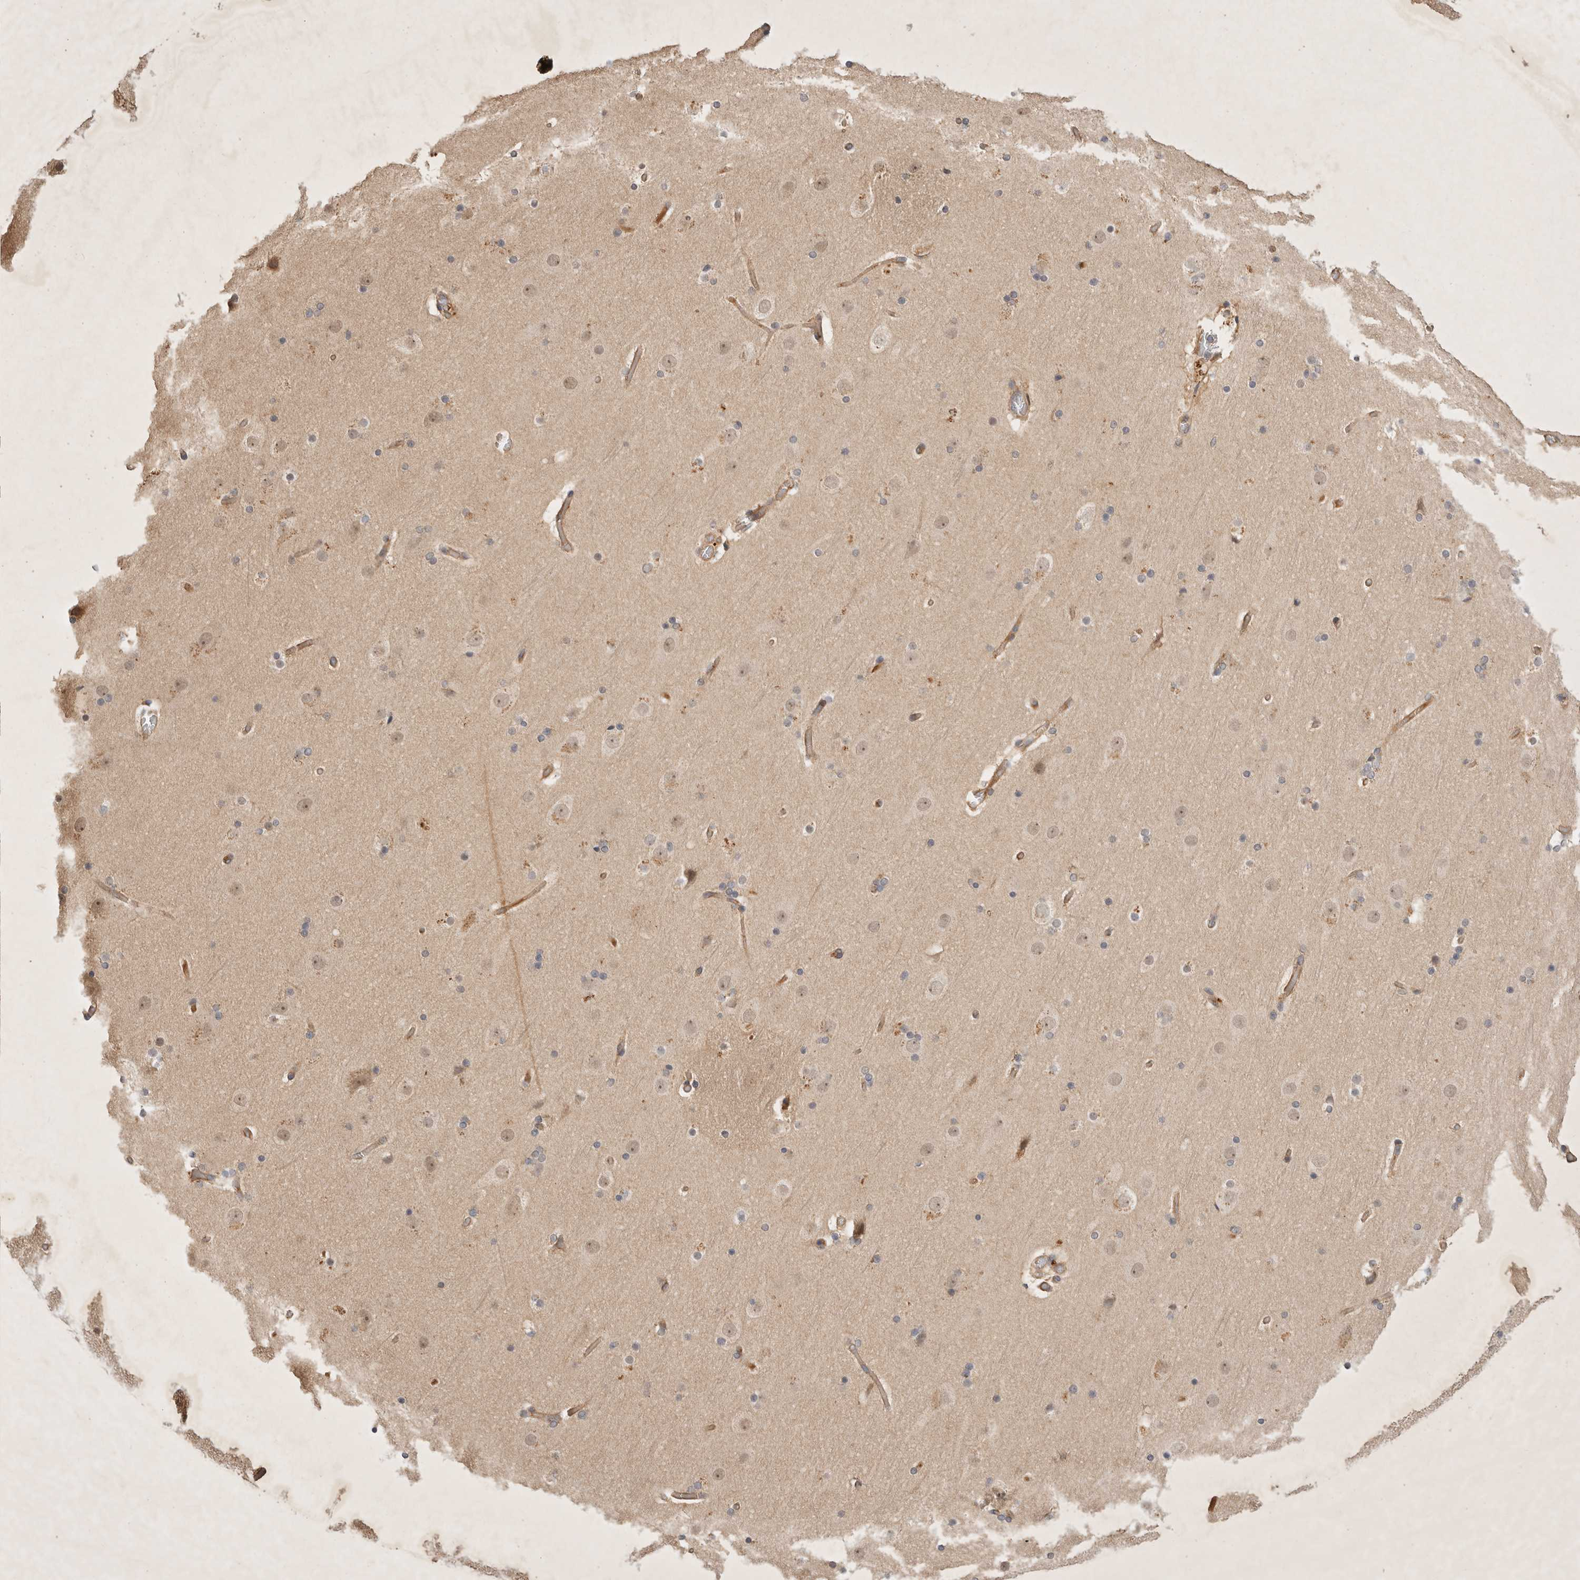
{"staining": {"intensity": "moderate", "quantity": "25%-75%", "location": "cytoplasmic/membranous"}, "tissue": "cerebral cortex", "cell_type": "Endothelial cells", "image_type": "normal", "snomed": [{"axis": "morphology", "description": "Normal tissue, NOS"}, {"axis": "topography", "description": "Cerebral cortex"}], "caption": "Immunohistochemical staining of unremarkable cerebral cortex displays medium levels of moderate cytoplasmic/membranous expression in about 25%-75% of endothelial cells.", "gene": "YES1", "patient": {"sex": "male", "age": 57}}